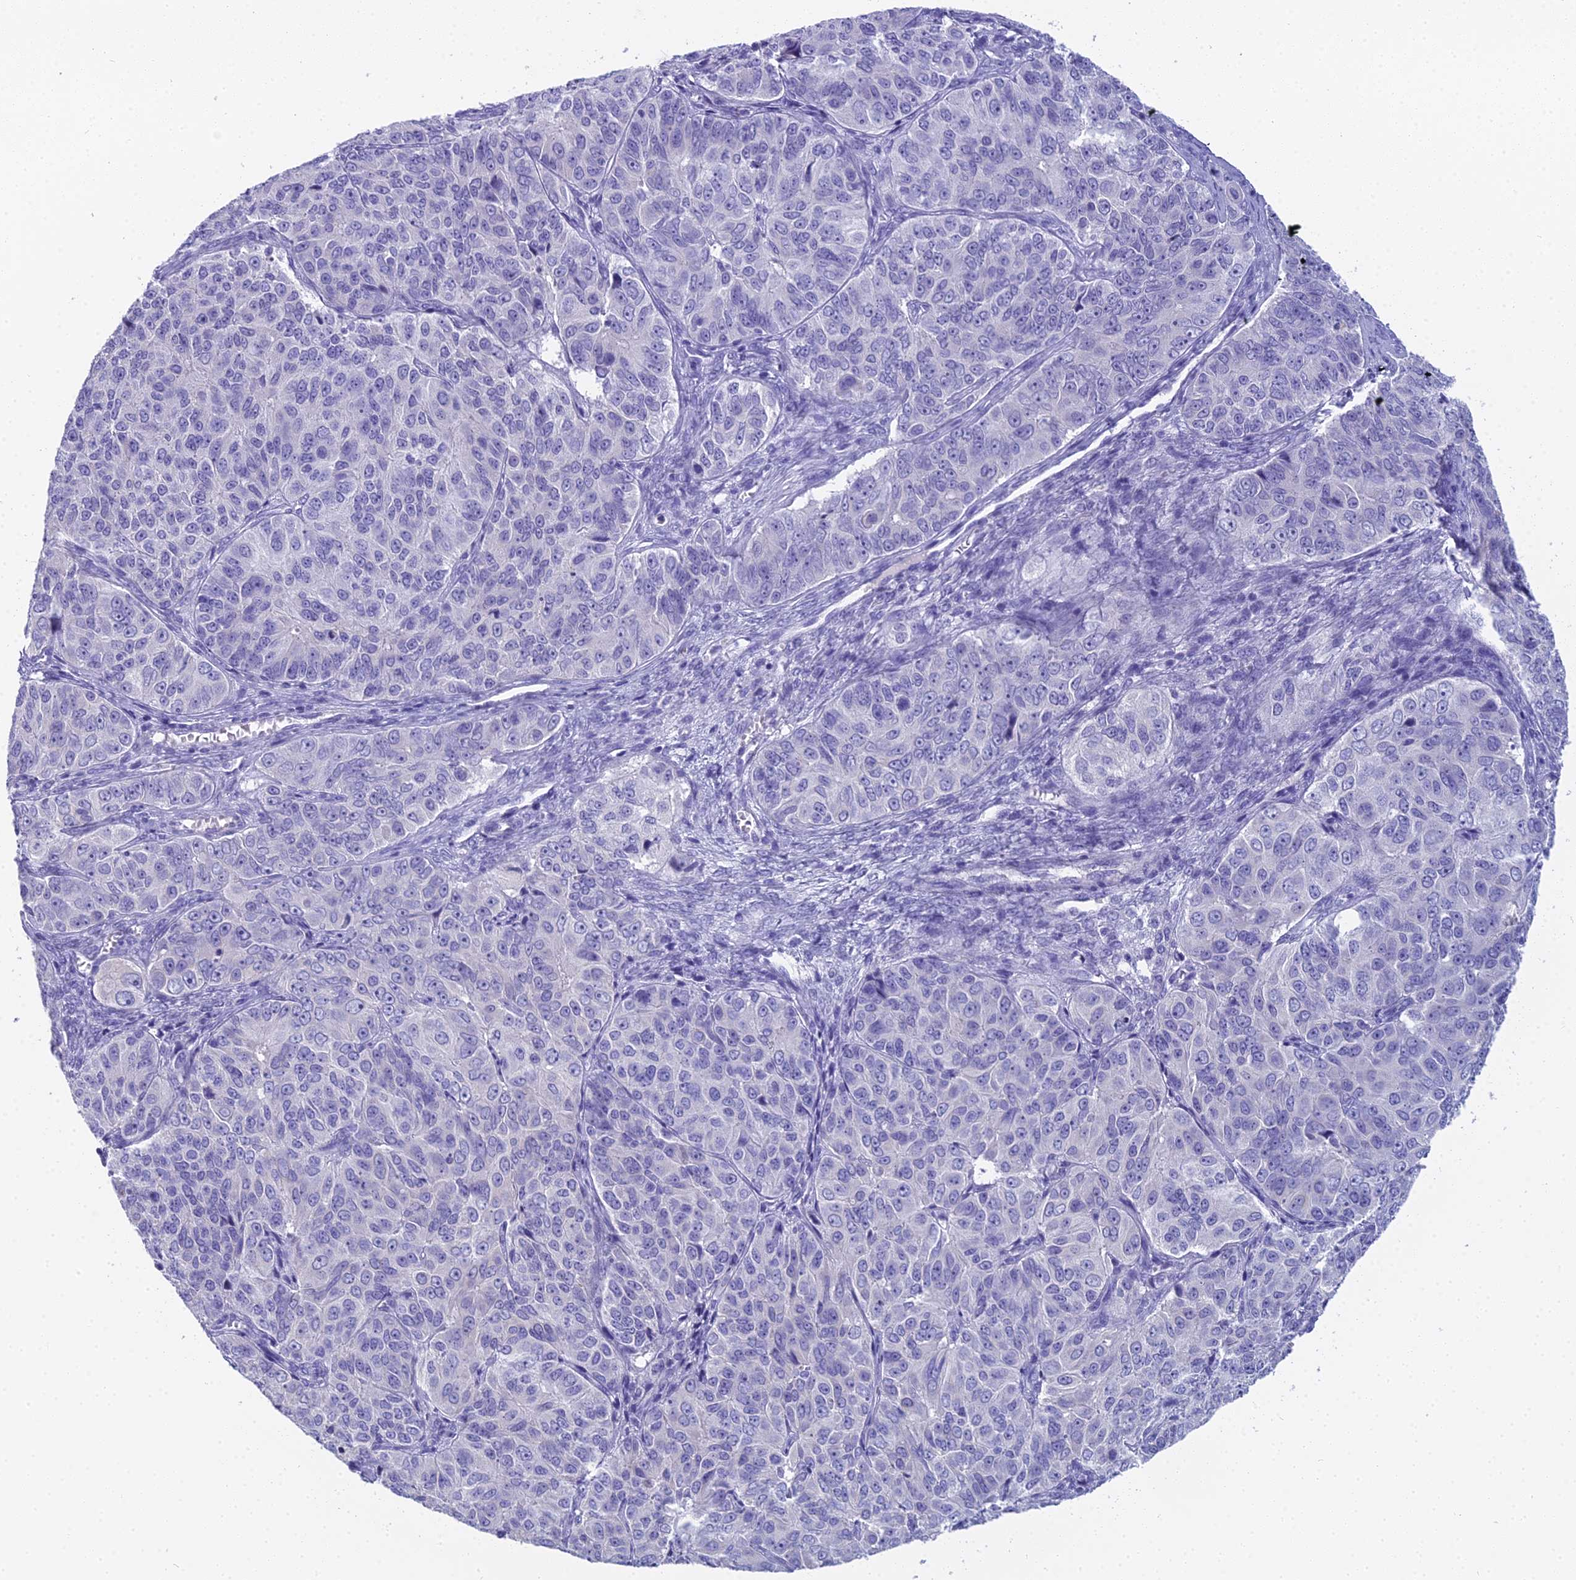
{"staining": {"intensity": "negative", "quantity": "none", "location": "none"}, "tissue": "ovarian cancer", "cell_type": "Tumor cells", "image_type": "cancer", "snomed": [{"axis": "morphology", "description": "Carcinoma, endometroid"}, {"axis": "topography", "description": "Ovary"}], "caption": "Immunohistochemistry (IHC) of human ovarian cancer exhibits no staining in tumor cells. The staining was performed using DAB (3,3'-diaminobenzidine) to visualize the protein expression in brown, while the nuclei were stained in blue with hematoxylin (Magnification: 20x).", "gene": "UNC80", "patient": {"sex": "female", "age": 51}}